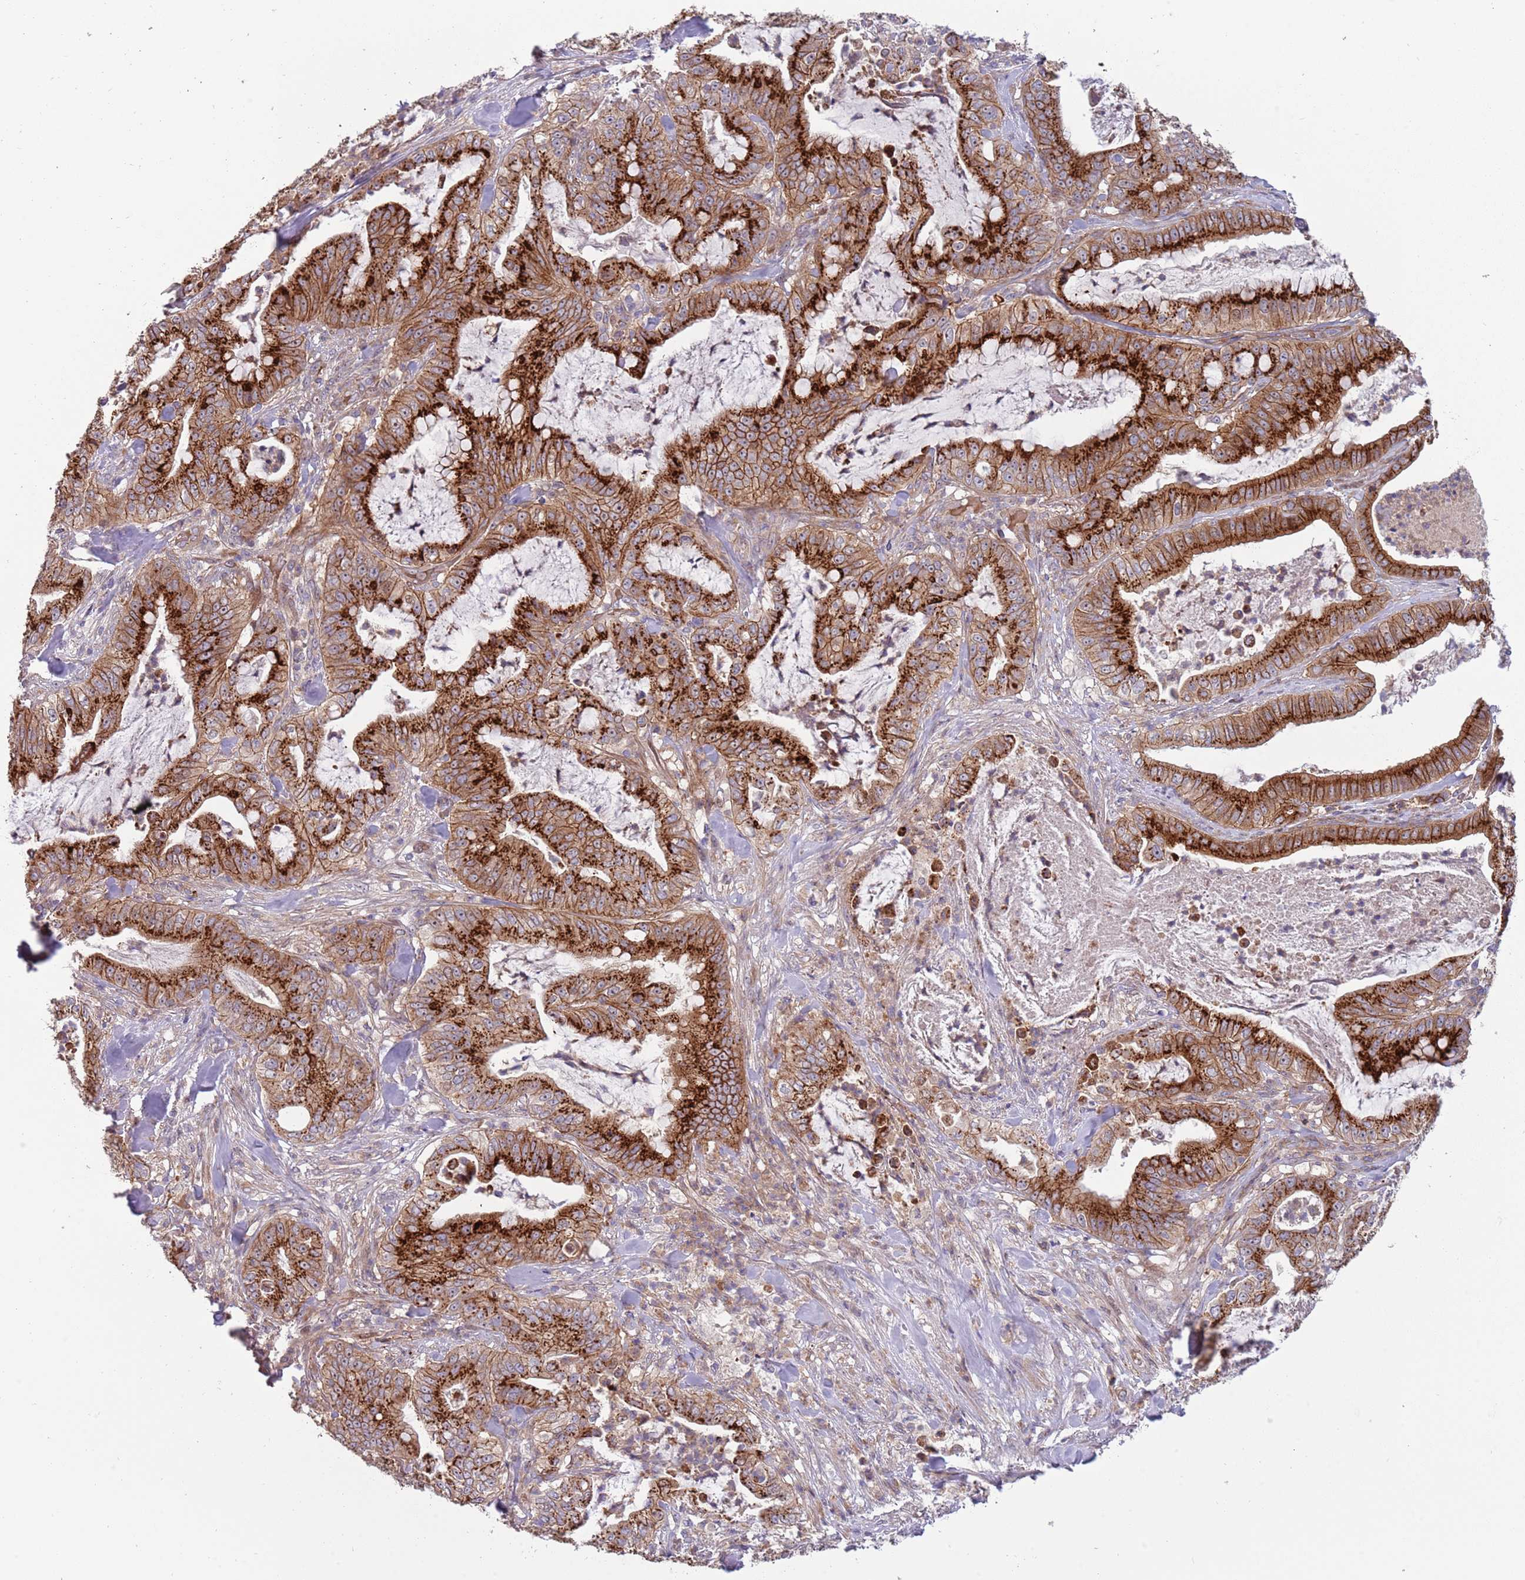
{"staining": {"intensity": "strong", "quantity": ">75%", "location": "cytoplasmic/membranous"}, "tissue": "pancreatic cancer", "cell_type": "Tumor cells", "image_type": "cancer", "snomed": [{"axis": "morphology", "description": "Adenocarcinoma, NOS"}, {"axis": "topography", "description": "Pancreas"}], "caption": "Immunohistochemistry staining of pancreatic cancer (adenocarcinoma), which shows high levels of strong cytoplasmic/membranous expression in approximately >75% of tumor cells indicating strong cytoplasmic/membranous protein expression. The staining was performed using DAB (3,3'-diaminobenzidine) (brown) for protein detection and nuclei were counterstained in hematoxylin (blue).", "gene": "ITGB6", "patient": {"sex": "male", "age": 71}}